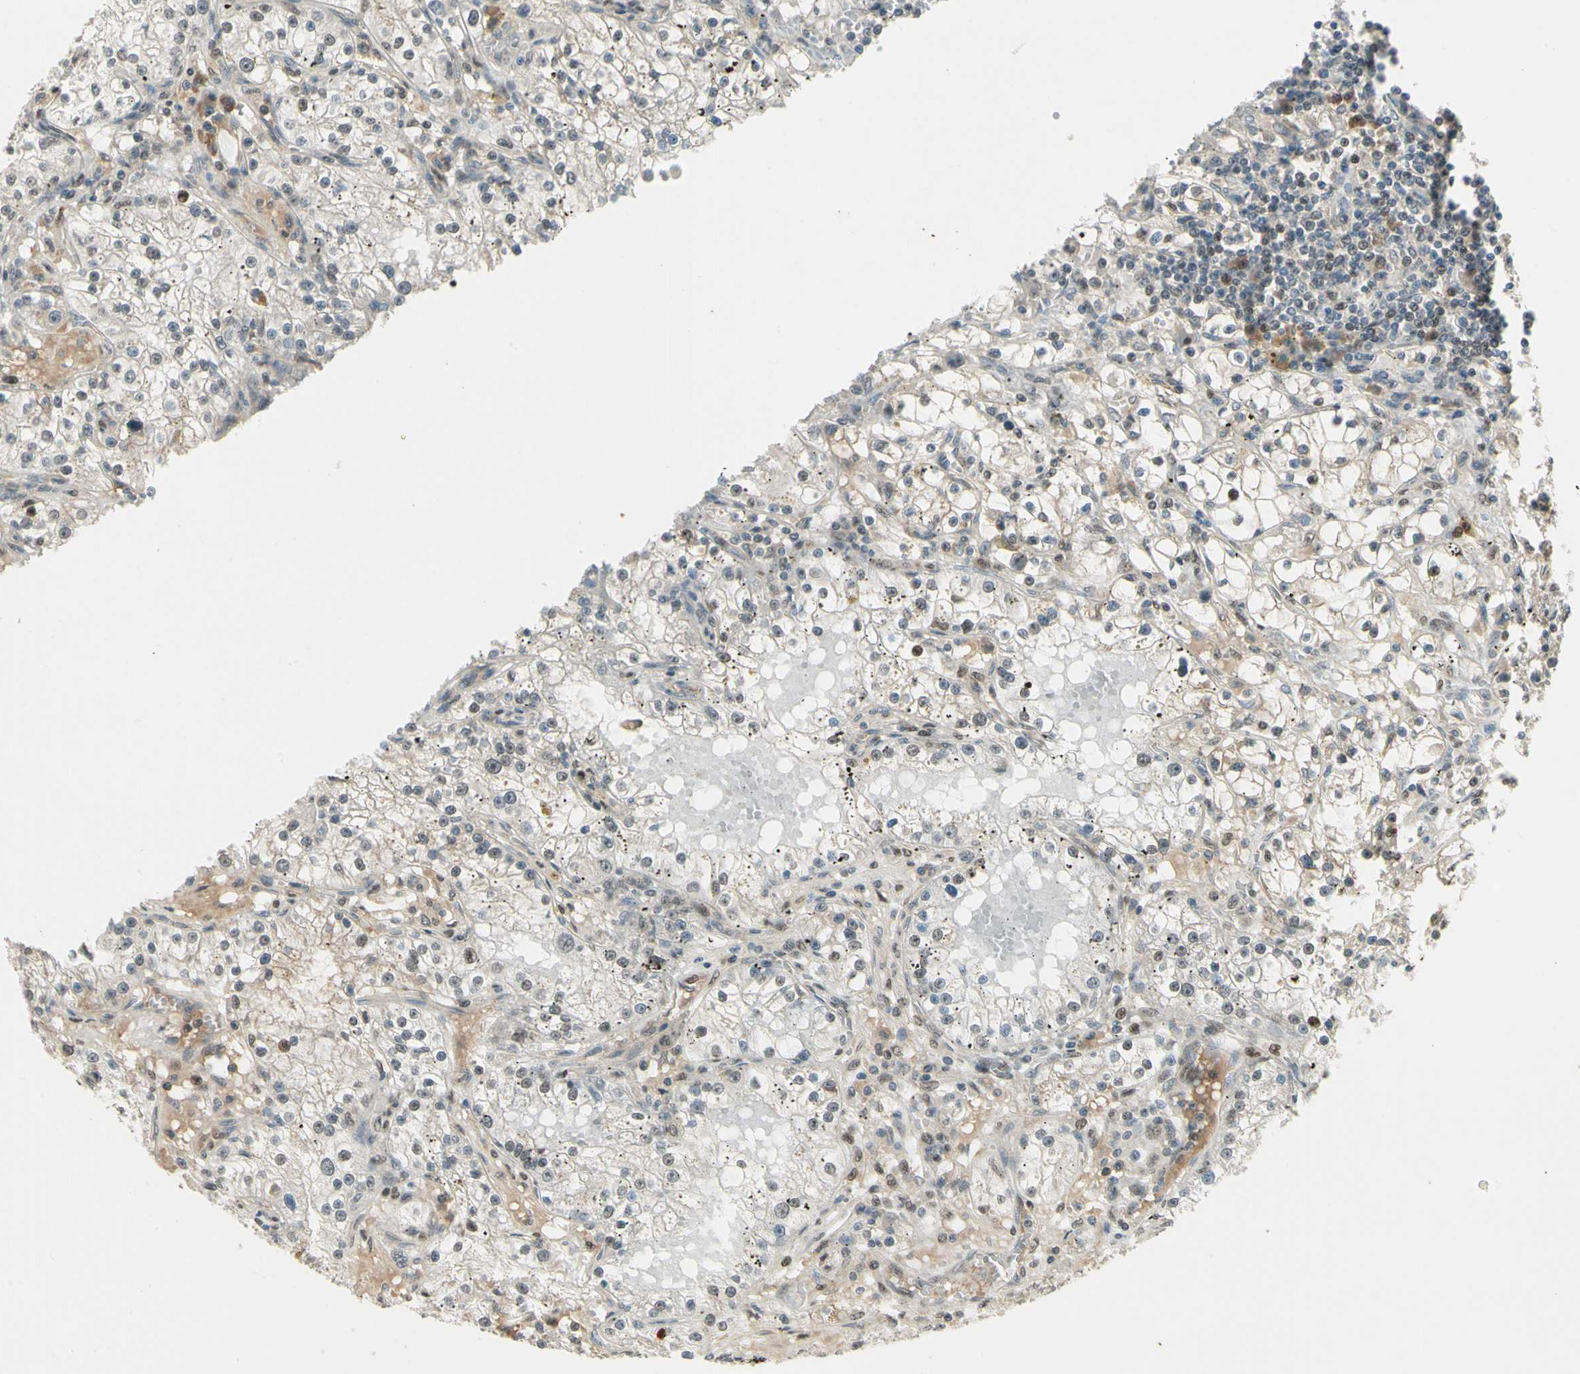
{"staining": {"intensity": "weak", "quantity": "<25%", "location": "nuclear"}, "tissue": "renal cancer", "cell_type": "Tumor cells", "image_type": "cancer", "snomed": [{"axis": "morphology", "description": "Adenocarcinoma, NOS"}, {"axis": "topography", "description": "Kidney"}], "caption": "Immunohistochemistry (IHC) of human adenocarcinoma (renal) shows no positivity in tumor cells.", "gene": "GTF3A", "patient": {"sex": "male", "age": 56}}